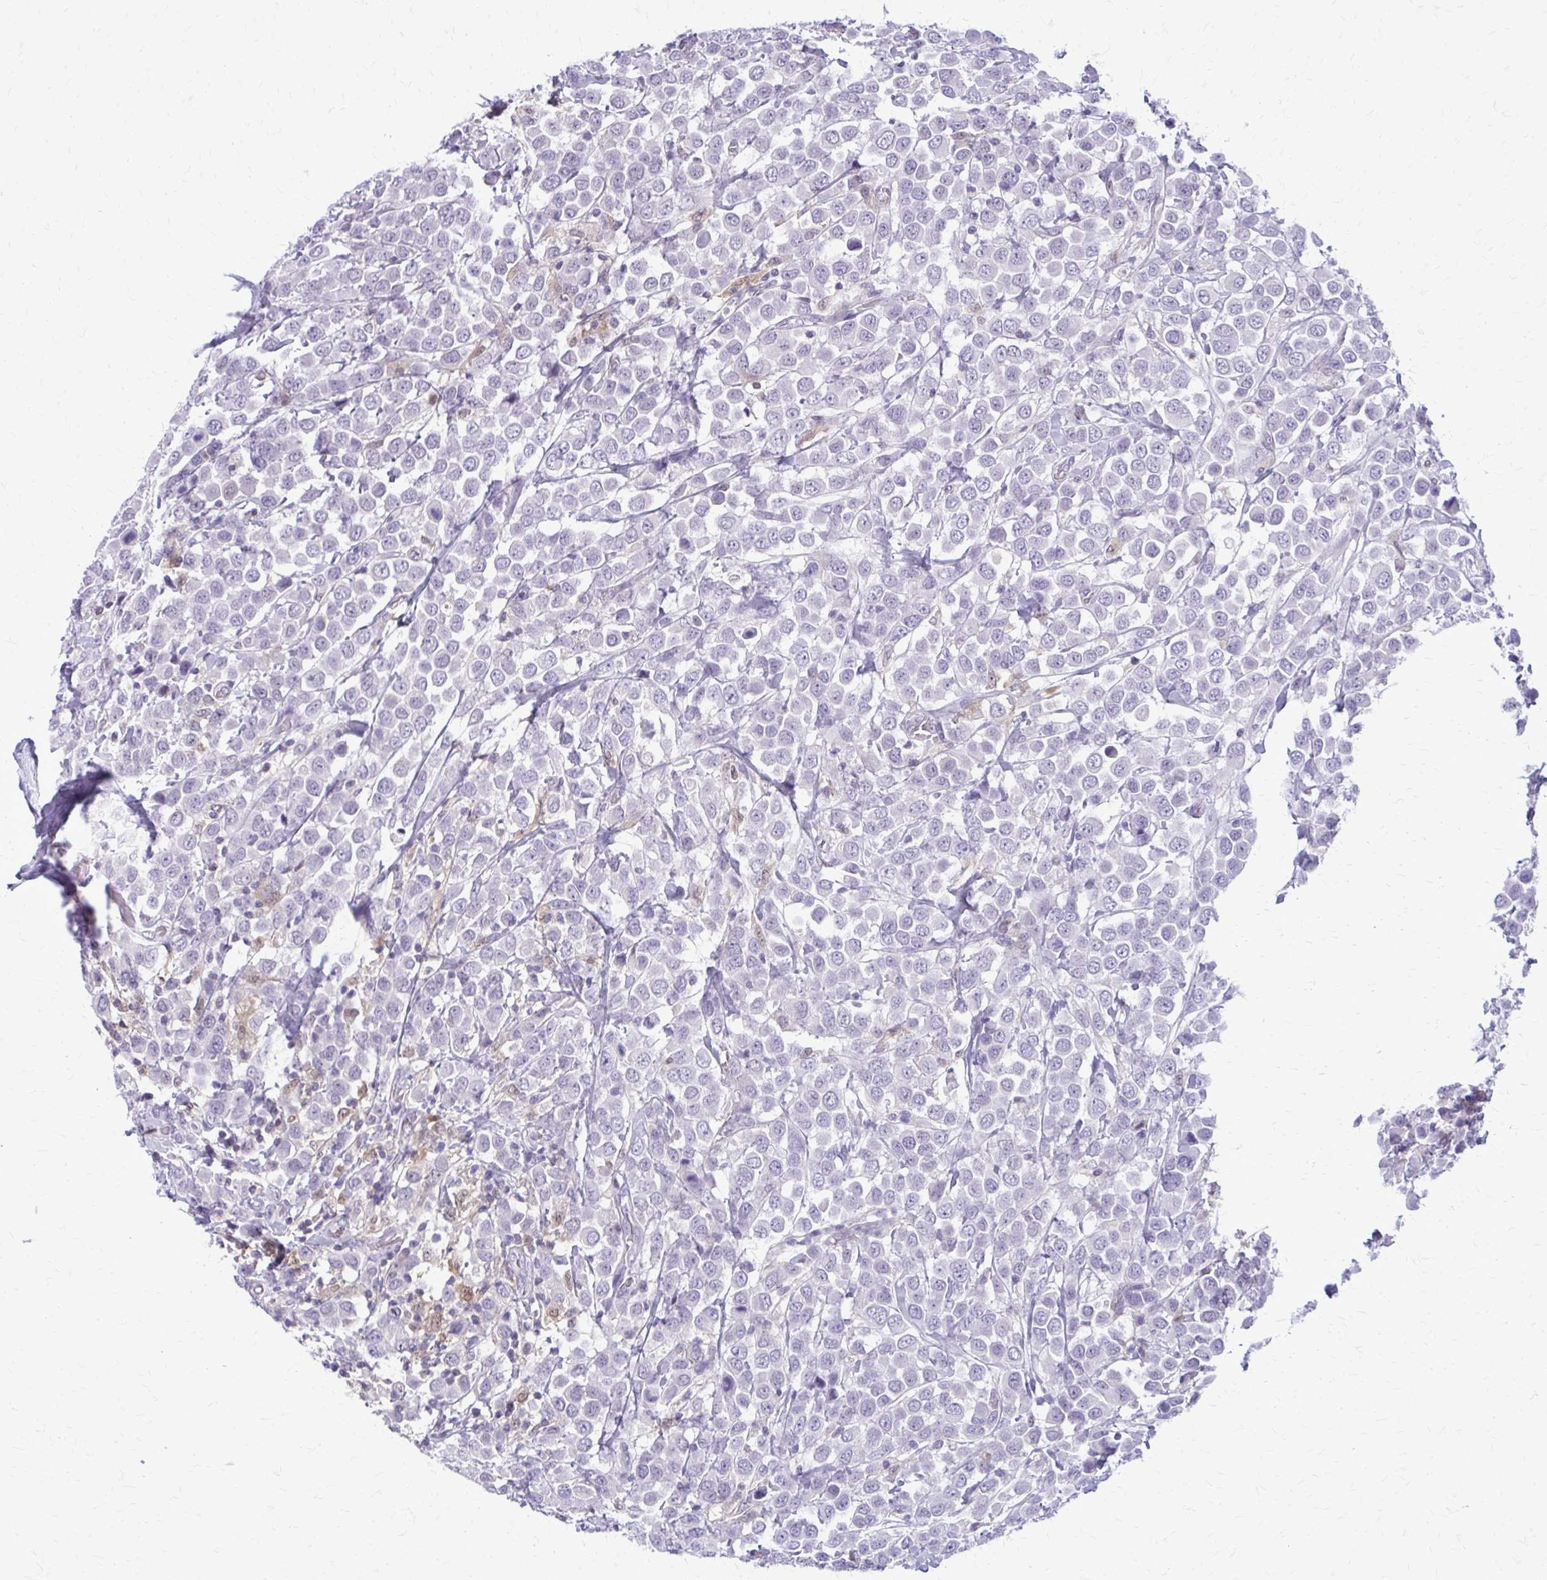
{"staining": {"intensity": "negative", "quantity": "none", "location": "none"}, "tissue": "breast cancer", "cell_type": "Tumor cells", "image_type": "cancer", "snomed": [{"axis": "morphology", "description": "Duct carcinoma"}, {"axis": "topography", "description": "Breast"}], "caption": "IHC photomicrograph of human breast invasive ductal carcinoma stained for a protein (brown), which exhibits no positivity in tumor cells.", "gene": "GLRX", "patient": {"sex": "female", "age": 61}}